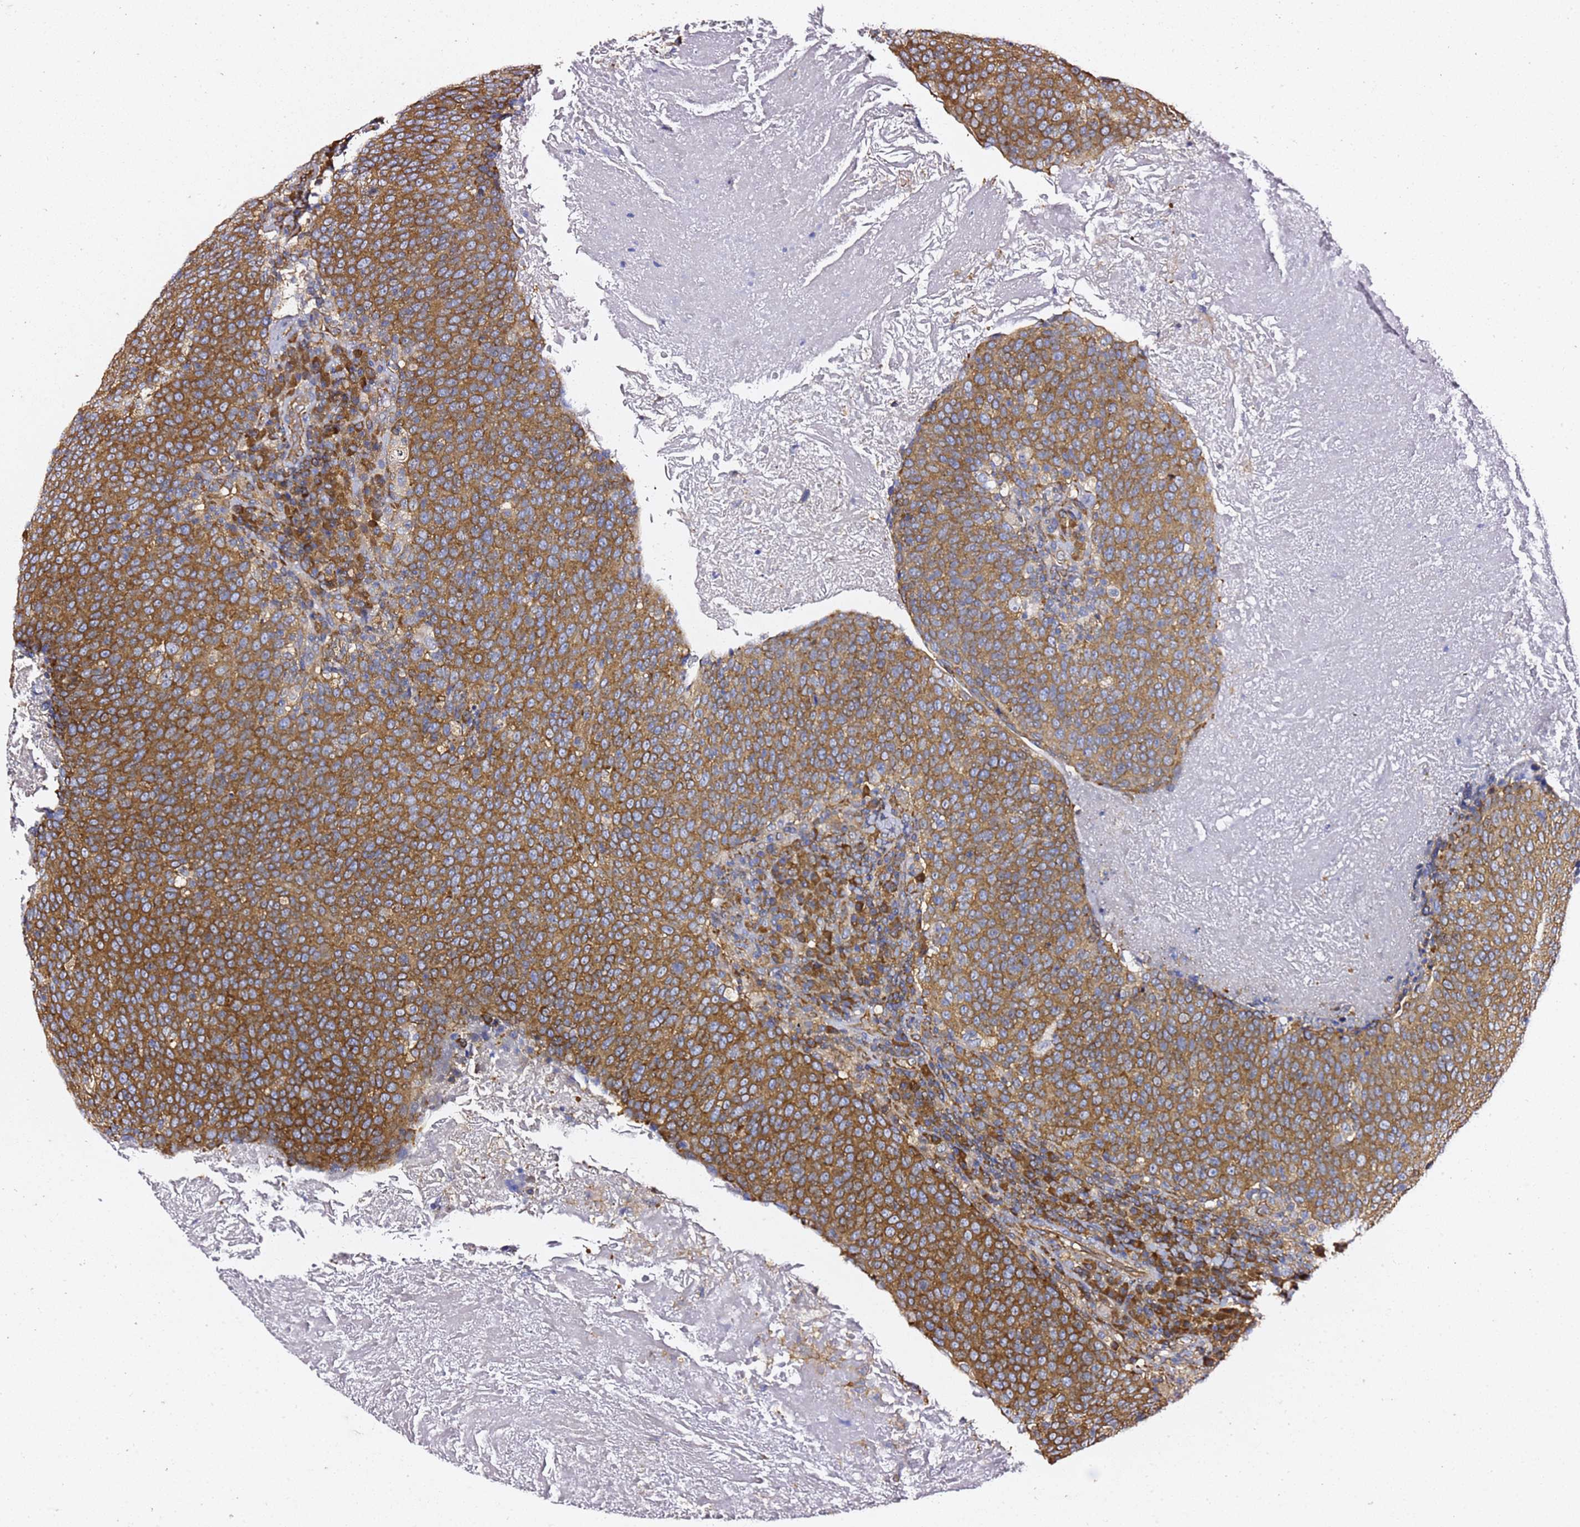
{"staining": {"intensity": "strong", "quantity": ">75%", "location": "cytoplasmic/membranous"}, "tissue": "head and neck cancer", "cell_type": "Tumor cells", "image_type": "cancer", "snomed": [{"axis": "morphology", "description": "Squamous cell carcinoma, NOS"}, {"axis": "morphology", "description": "Squamous cell carcinoma, metastatic, NOS"}, {"axis": "topography", "description": "Lymph node"}, {"axis": "topography", "description": "Head-Neck"}], "caption": "Head and neck cancer stained for a protein reveals strong cytoplasmic/membranous positivity in tumor cells.", "gene": "TPST1", "patient": {"sex": "male", "age": 62}}